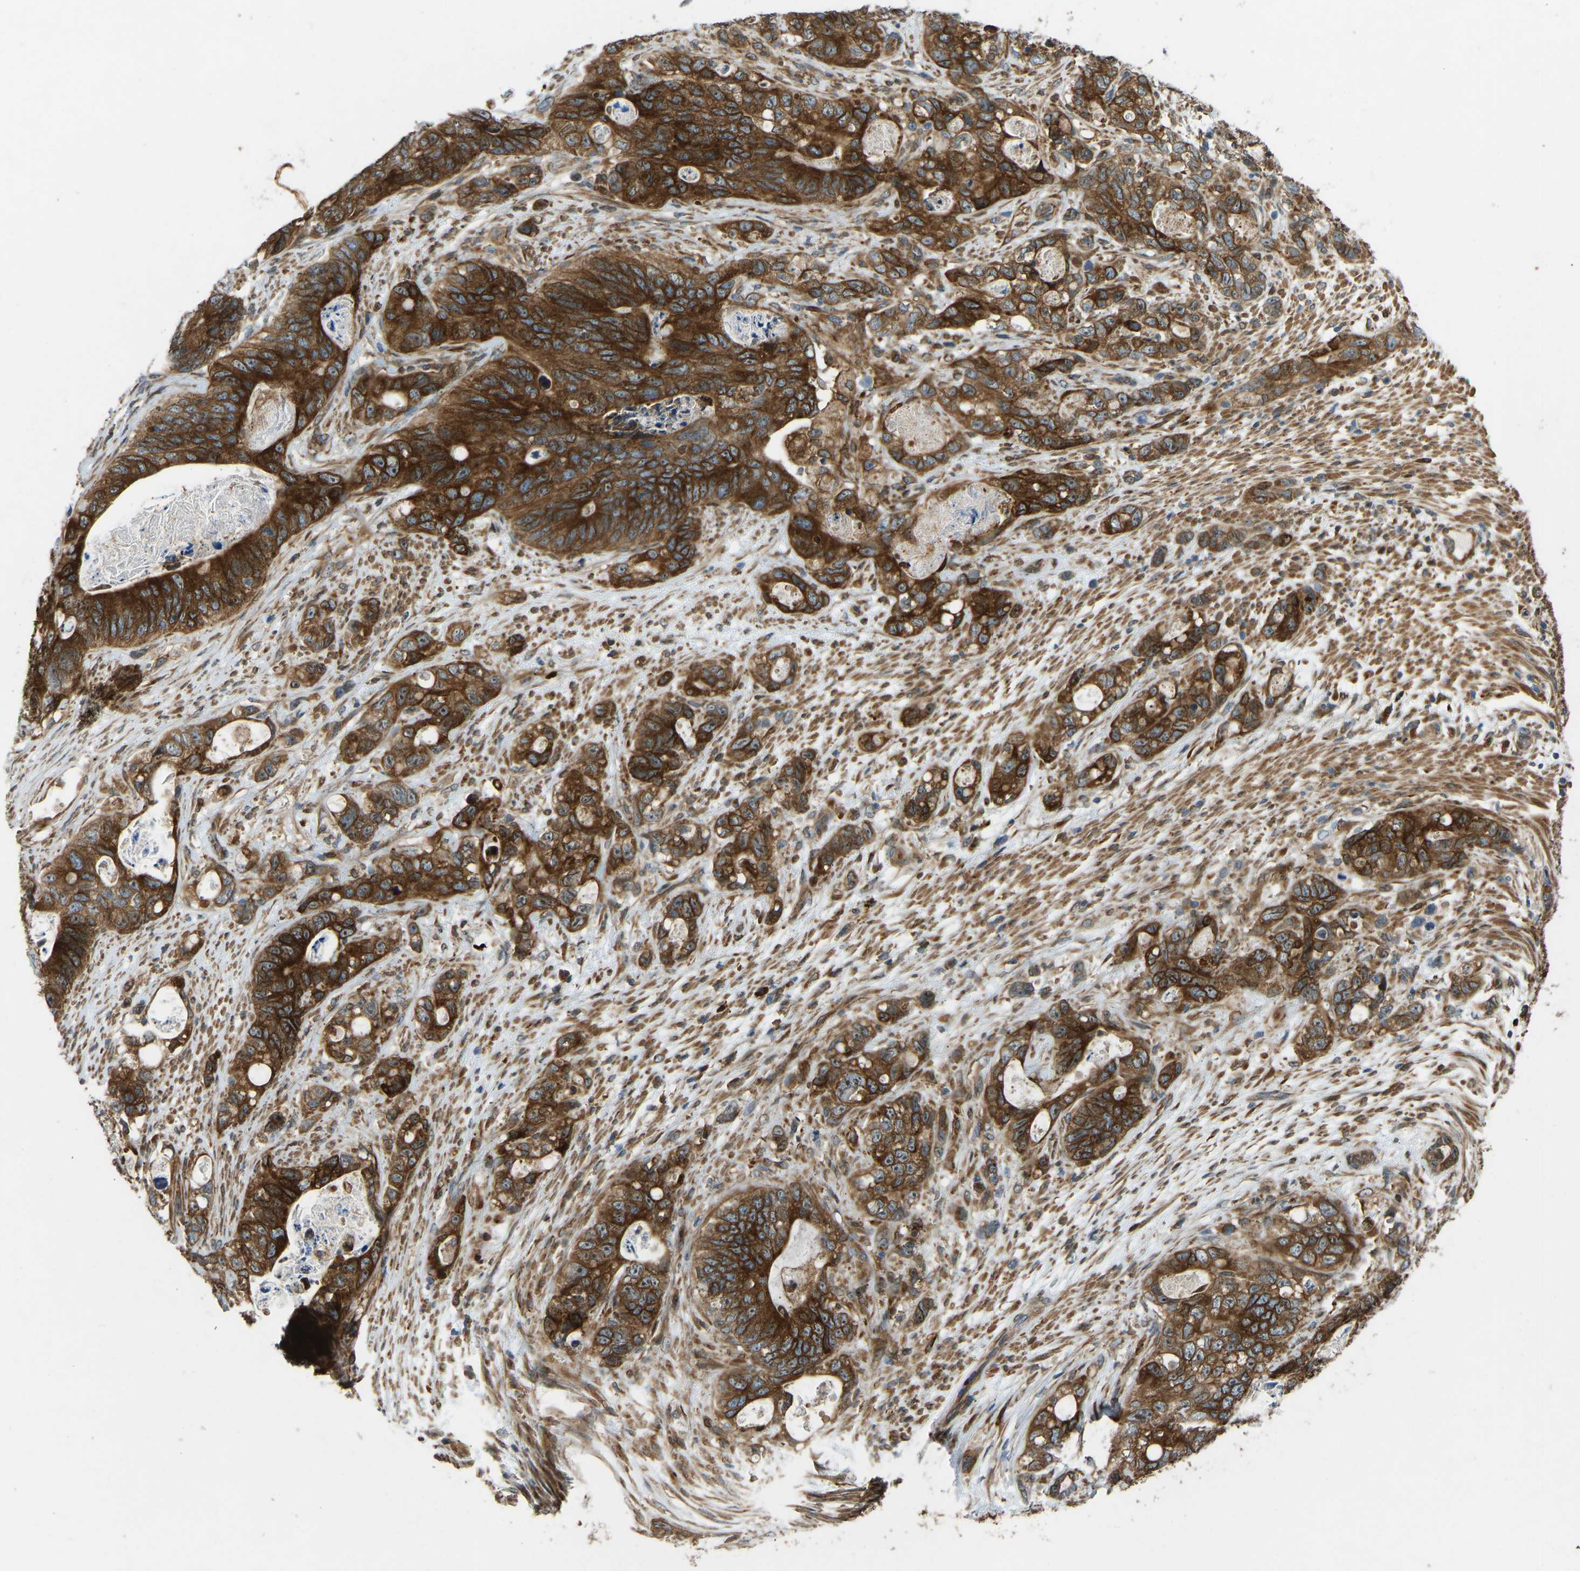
{"staining": {"intensity": "strong", "quantity": ">75%", "location": "cytoplasmic/membranous"}, "tissue": "stomach cancer", "cell_type": "Tumor cells", "image_type": "cancer", "snomed": [{"axis": "morphology", "description": "Normal tissue, NOS"}, {"axis": "morphology", "description": "Adenocarcinoma, NOS"}, {"axis": "topography", "description": "Stomach"}], "caption": "An immunohistochemistry micrograph of neoplastic tissue is shown. Protein staining in brown shows strong cytoplasmic/membranous positivity in stomach cancer within tumor cells. (Brightfield microscopy of DAB IHC at high magnification).", "gene": "OS9", "patient": {"sex": "female", "age": 89}}